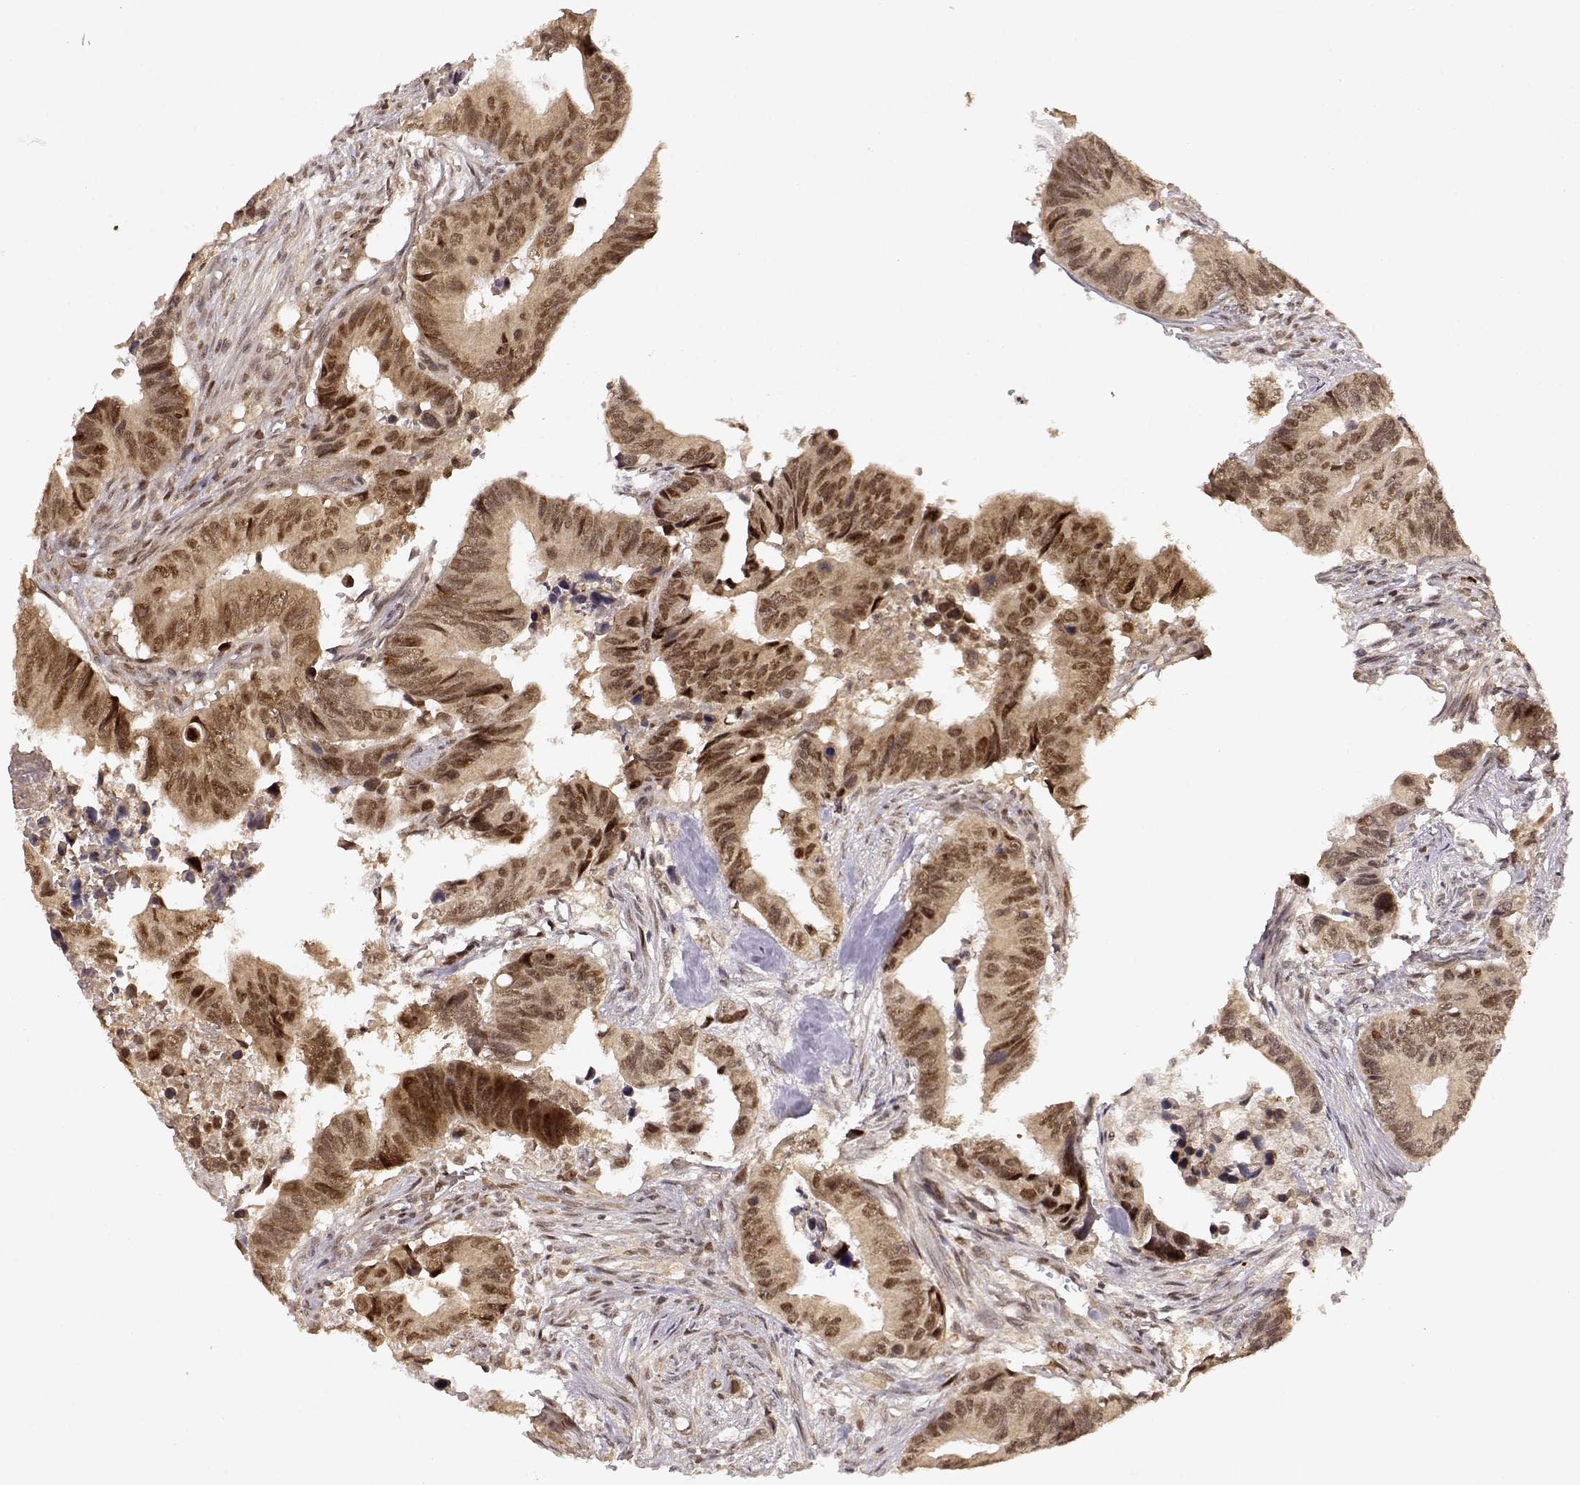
{"staining": {"intensity": "strong", "quantity": ">75%", "location": "cytoplasmic/membranous,nuclear"}, "tissue": "colorectal cancer", "cell_type": "Tumor cells", "image_type": "cancer", "snomed": [{"axis": "morphology", "description": "Adenocarcinoma, NOS"}, {"axis": "topography", "description": "Colon"}], "caption": "Colorectal cancer (adenocarcinoma) stained for a protein (brown) reveals strong cytoplasmic/membranous and nuclear positive positivity in about >75% of tumor cells.", "gene": "MAEA", "patient": {"sex": "female", "age": 87}}